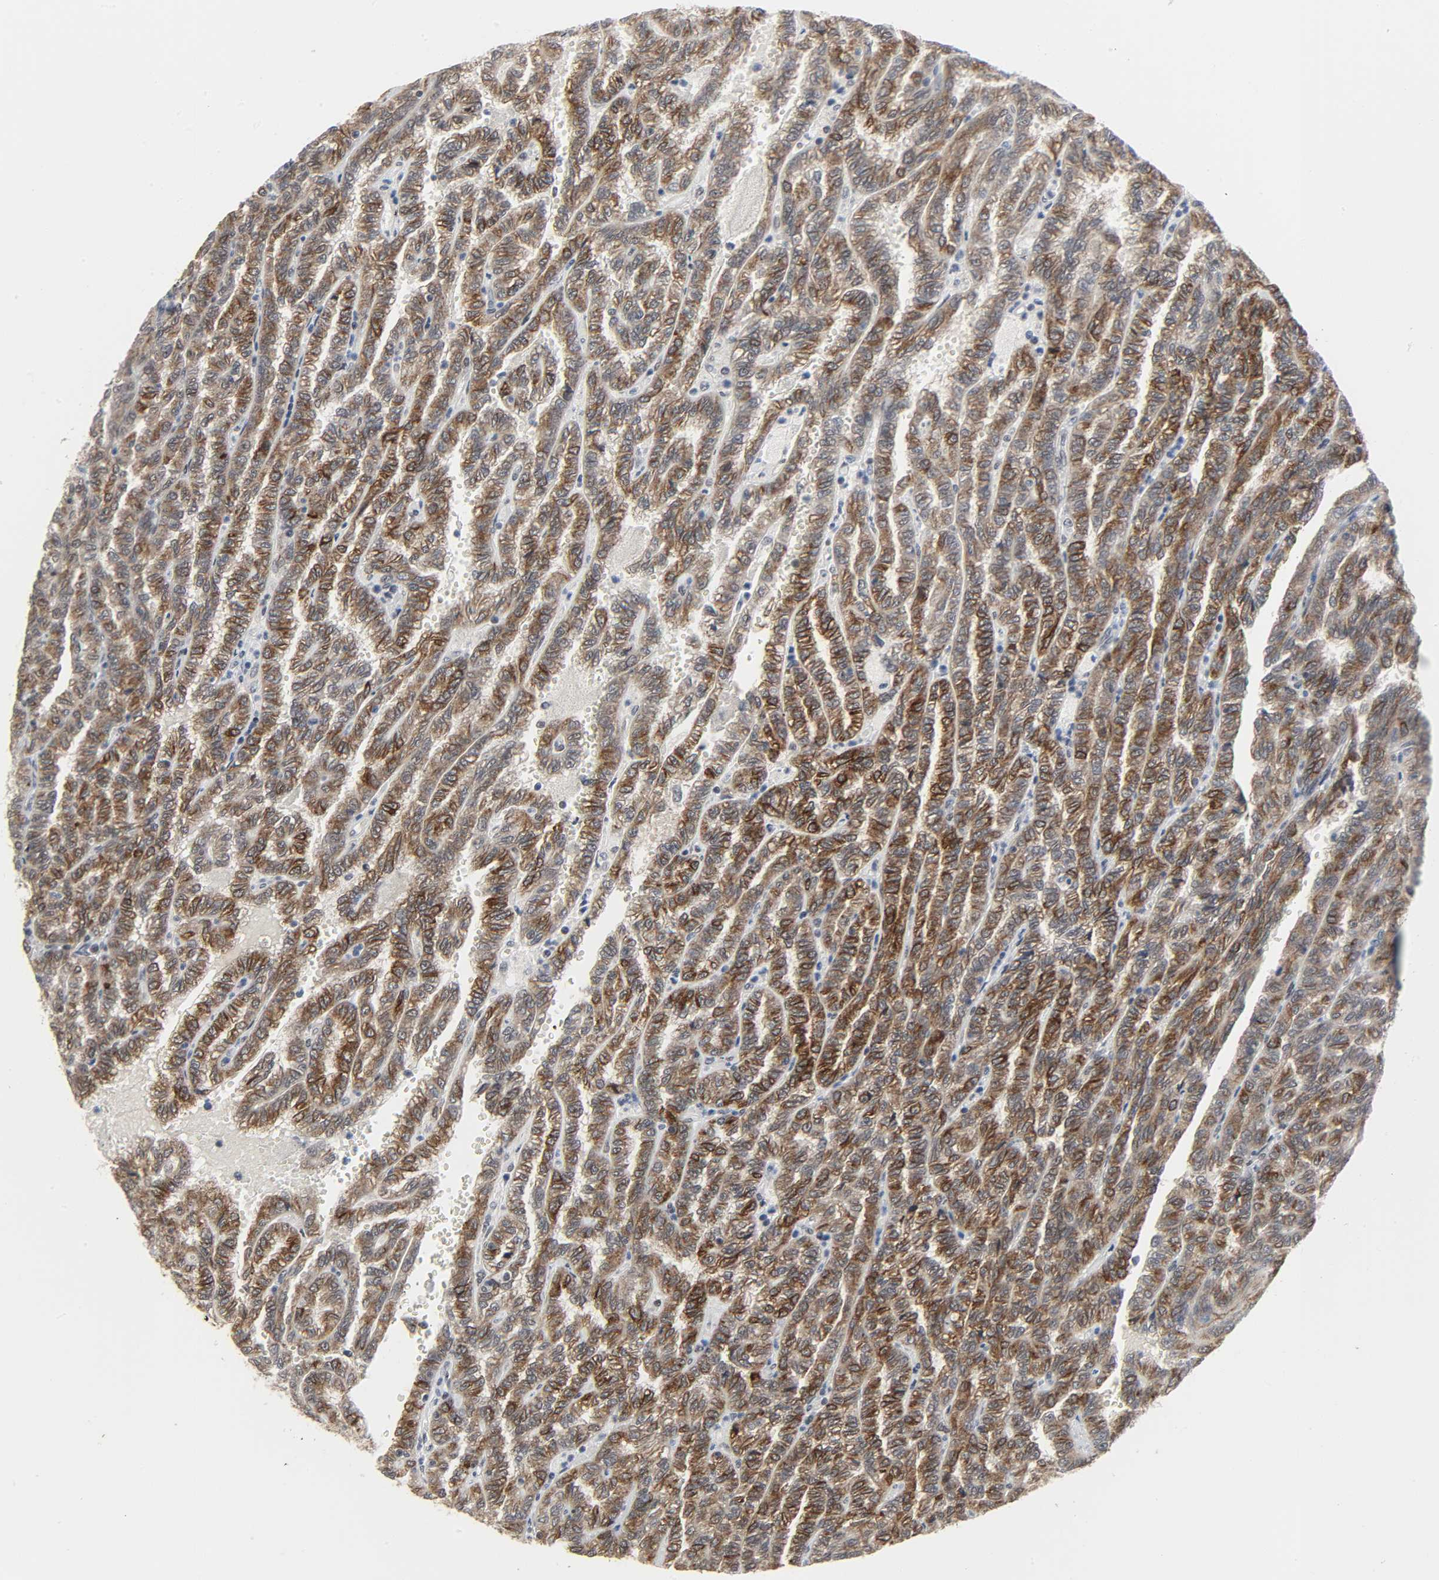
{"staining": {"intensity": "strong", "quantity": ">75%", "location": "cytoplasmic/membranous"}, "tissue": "renal cancer", "cell_type": "Tumor cells", "image_type": "cancer", "snomed": [{"axis": "morphology", "description": "Inflammation, NOS"}, {"axis": "morphology", "description": "Adenocarcinoma, NOS"}, {"axis": "topography", "description": "Kidney"}], "caption": "This is an image of immunohistochemistry staining of renal adenocarcinoma, which shows strong expression in the cytoplasmic/membranous of tumor cells.", "gene": "MUC1", "patient": {"sex": "male", "age": 68}}